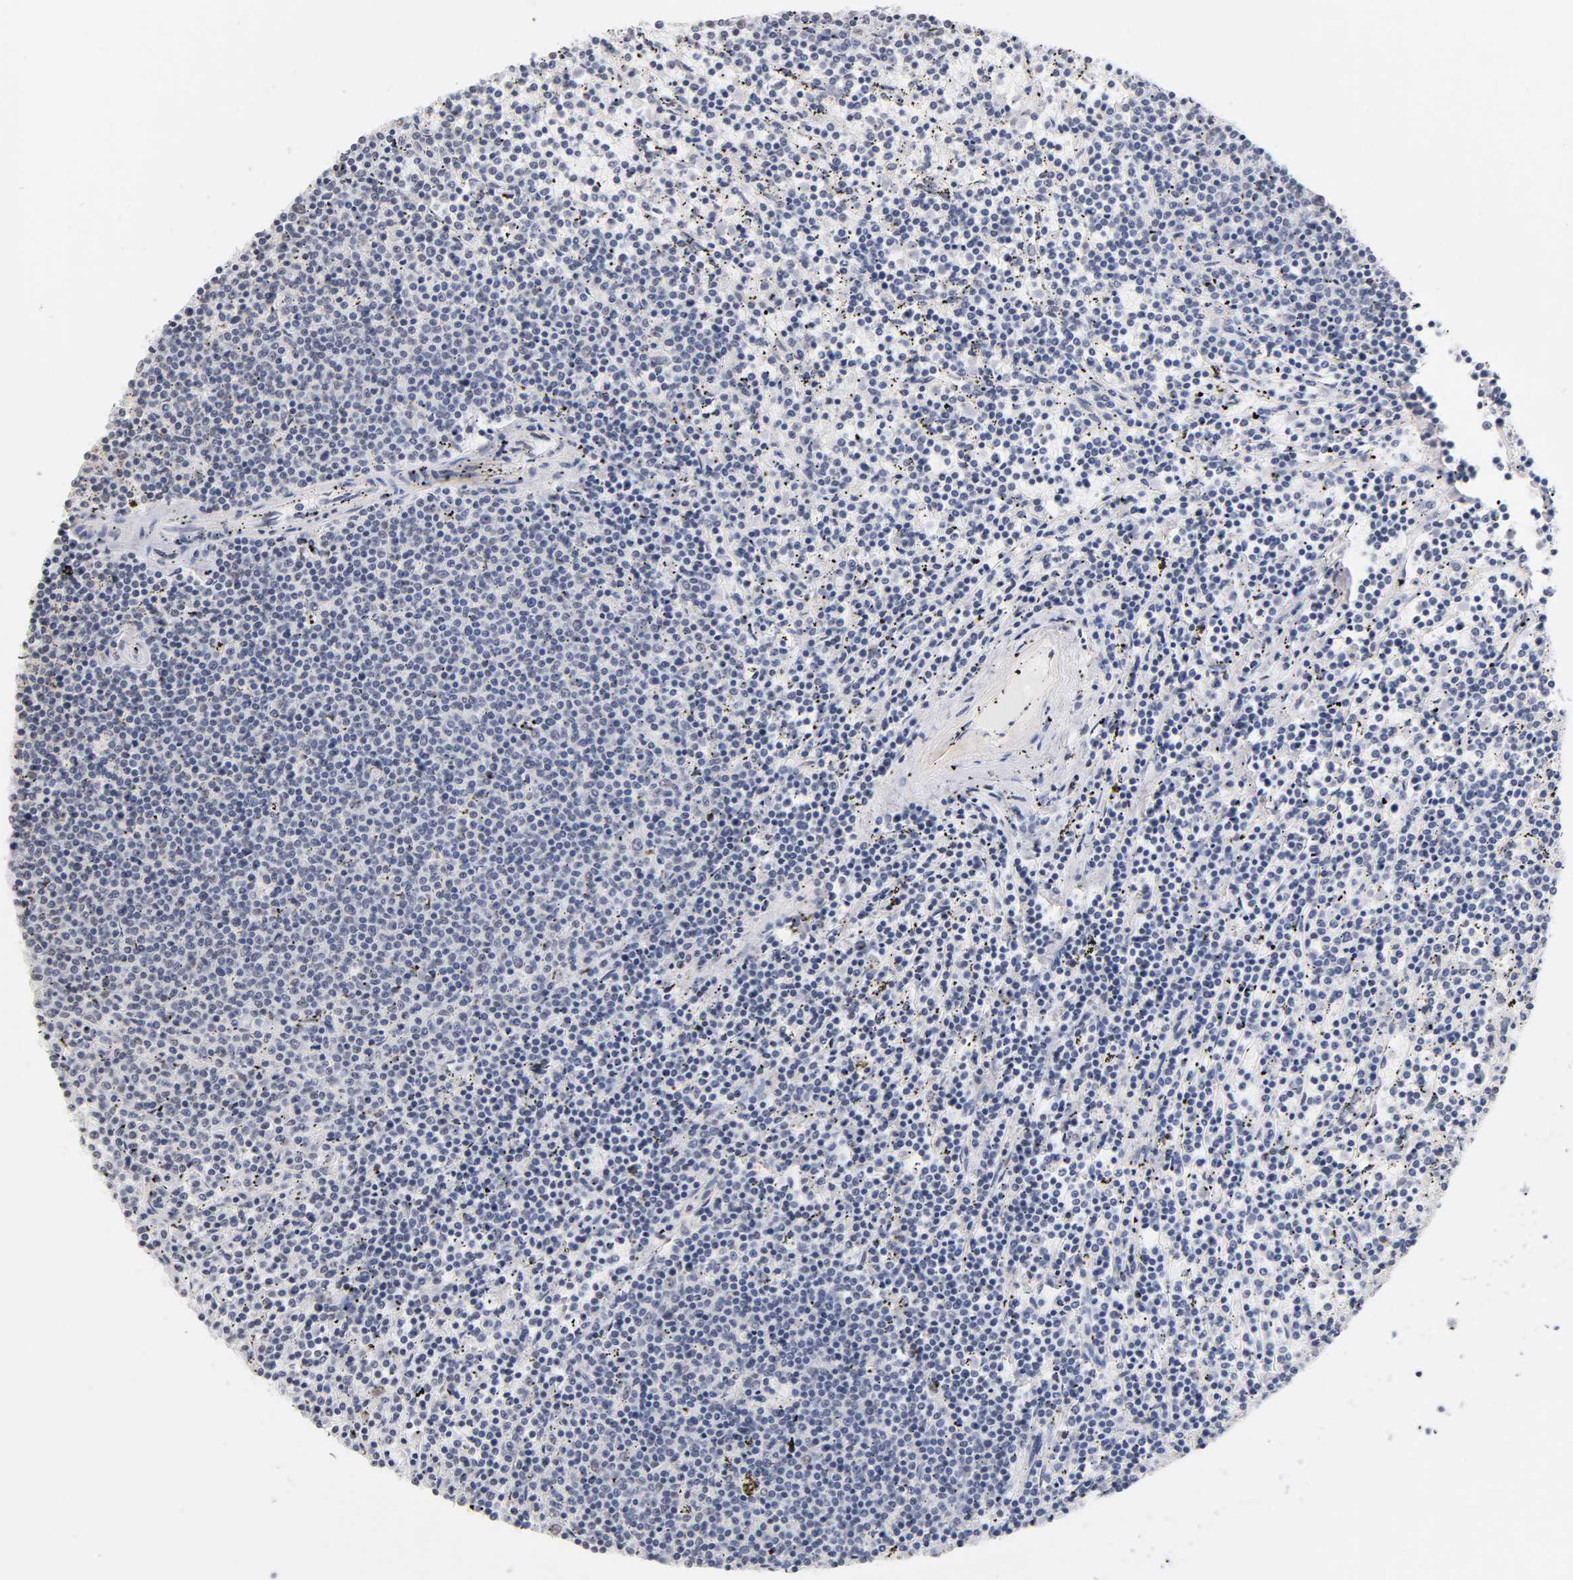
{"staining": {"intensity": "negative", "quantity": "none", "location": "none"}, "tissue": "lymphoma", "cell_type": "Tumor cells", "image_type": "cancer", "snomed": [{"axis": "morphology", "description": "Malignant lymphoma, non-Hodgkin's type, Low grade"}, {"axis": "topography", "description": "Spleen"}], "caption": "An immunohistochemistry micrograph of lymphoma is shown. There is no staining in tumor cells of lymphoma.", "gene": "CRABP2", "patient": {"sex": "female", "age": 50}}